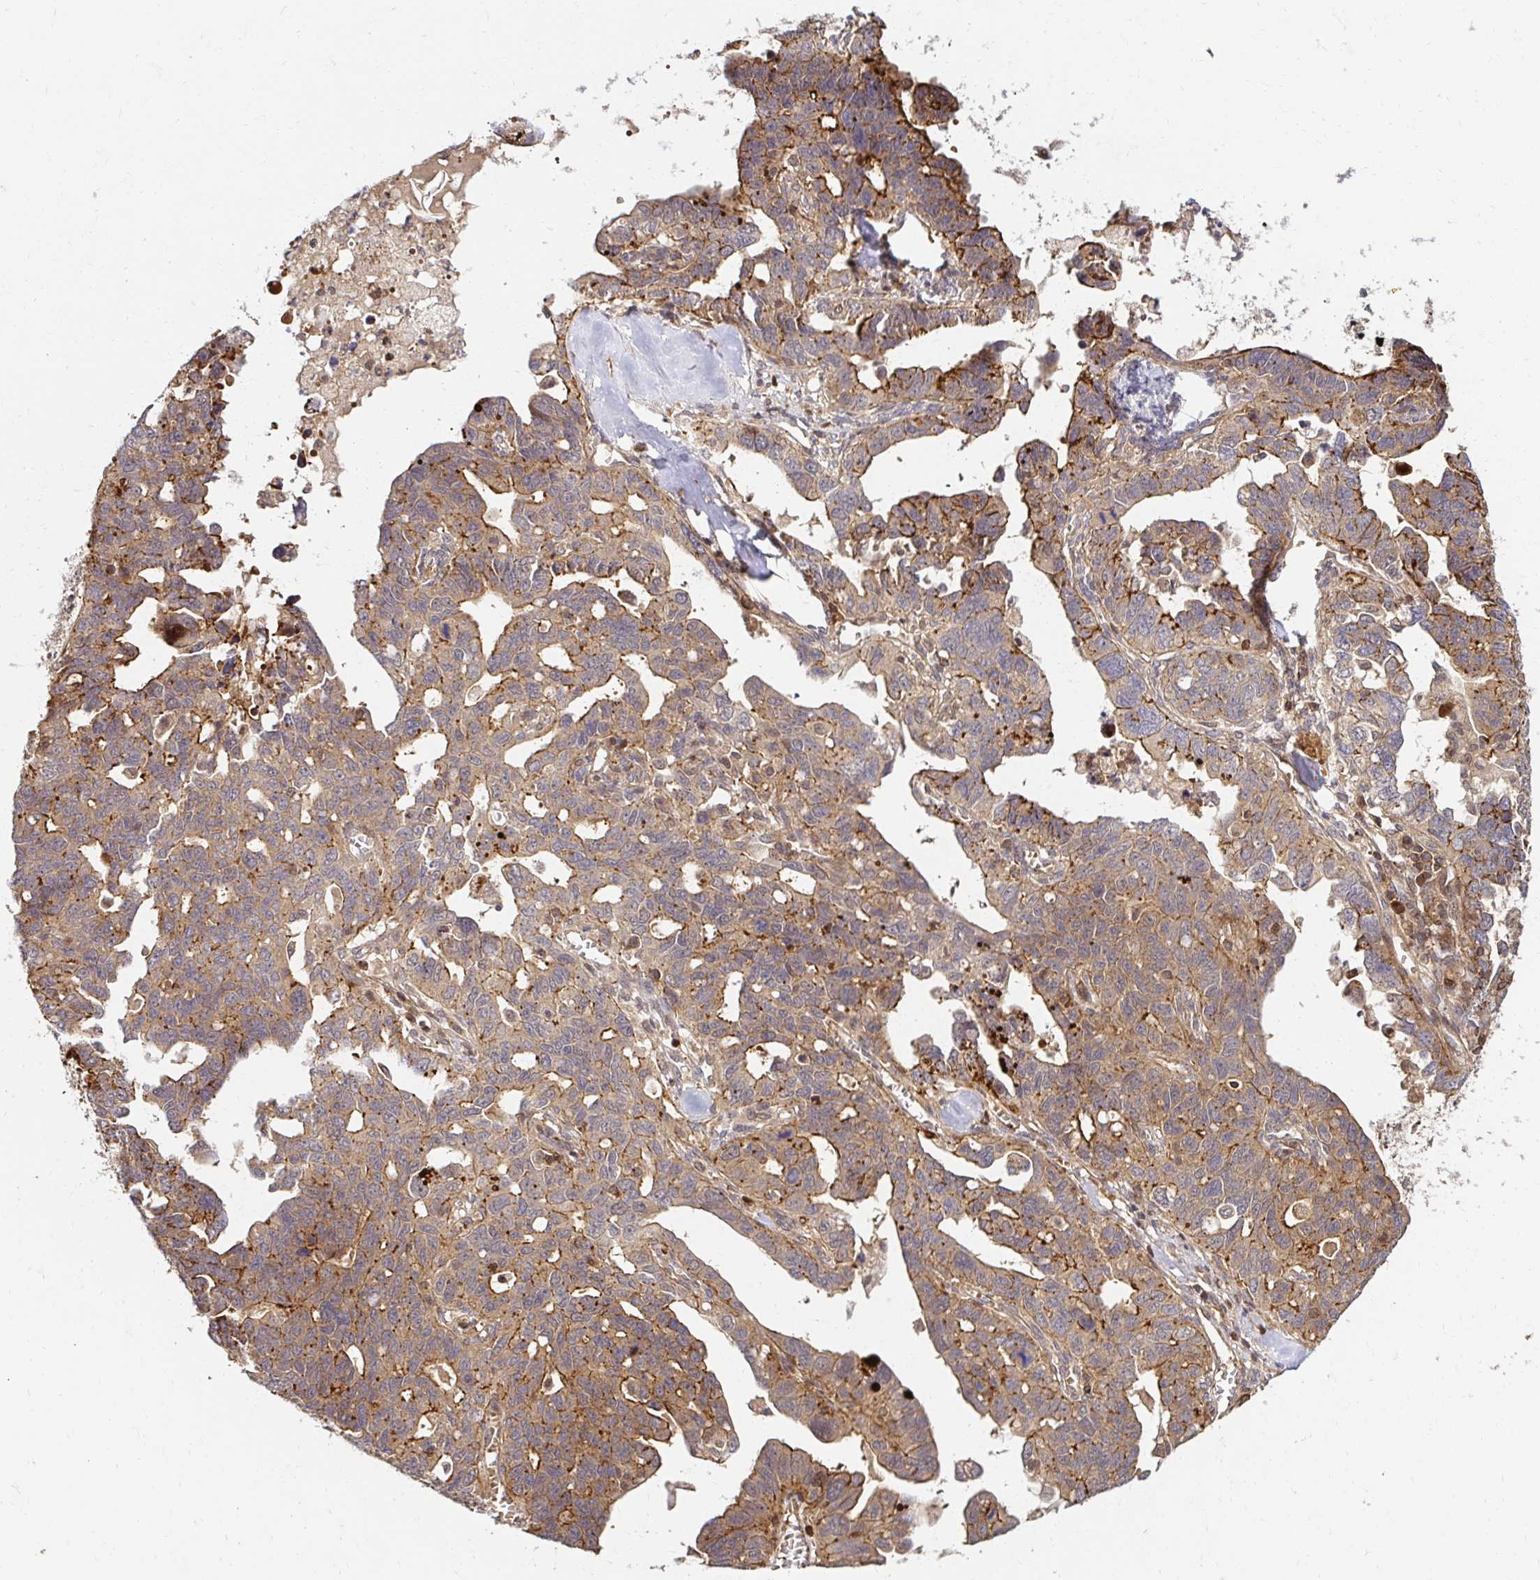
{"staining": {"intensity": "moderate", "quantity": "<25%", "location": "cytoplasmic/membranous"}, "tissue": "ovarian cancer", "cell_type": "Tumor cells", "image_type": "cancer", "snomed": [{"axis": "morphology", "description": "Cystadenocarcinoma, serous, NOS"}, {"axis": "topography", "description": "Ovary"}], "caption": "Immunohistochemistry (IHC) image of neoplastic tissue: human ovarian cancer (serous cystadenocarcinoma) stained using immunohistochemistry demonstrates low levels of moderate protein expression localized specifically in the cytoplasmic/membranous of tumor cells, appearing as a cytoplasmic/membranous brown color.", "gene": "PSMA4", "patient": {"sex": "female", "age": 69}}